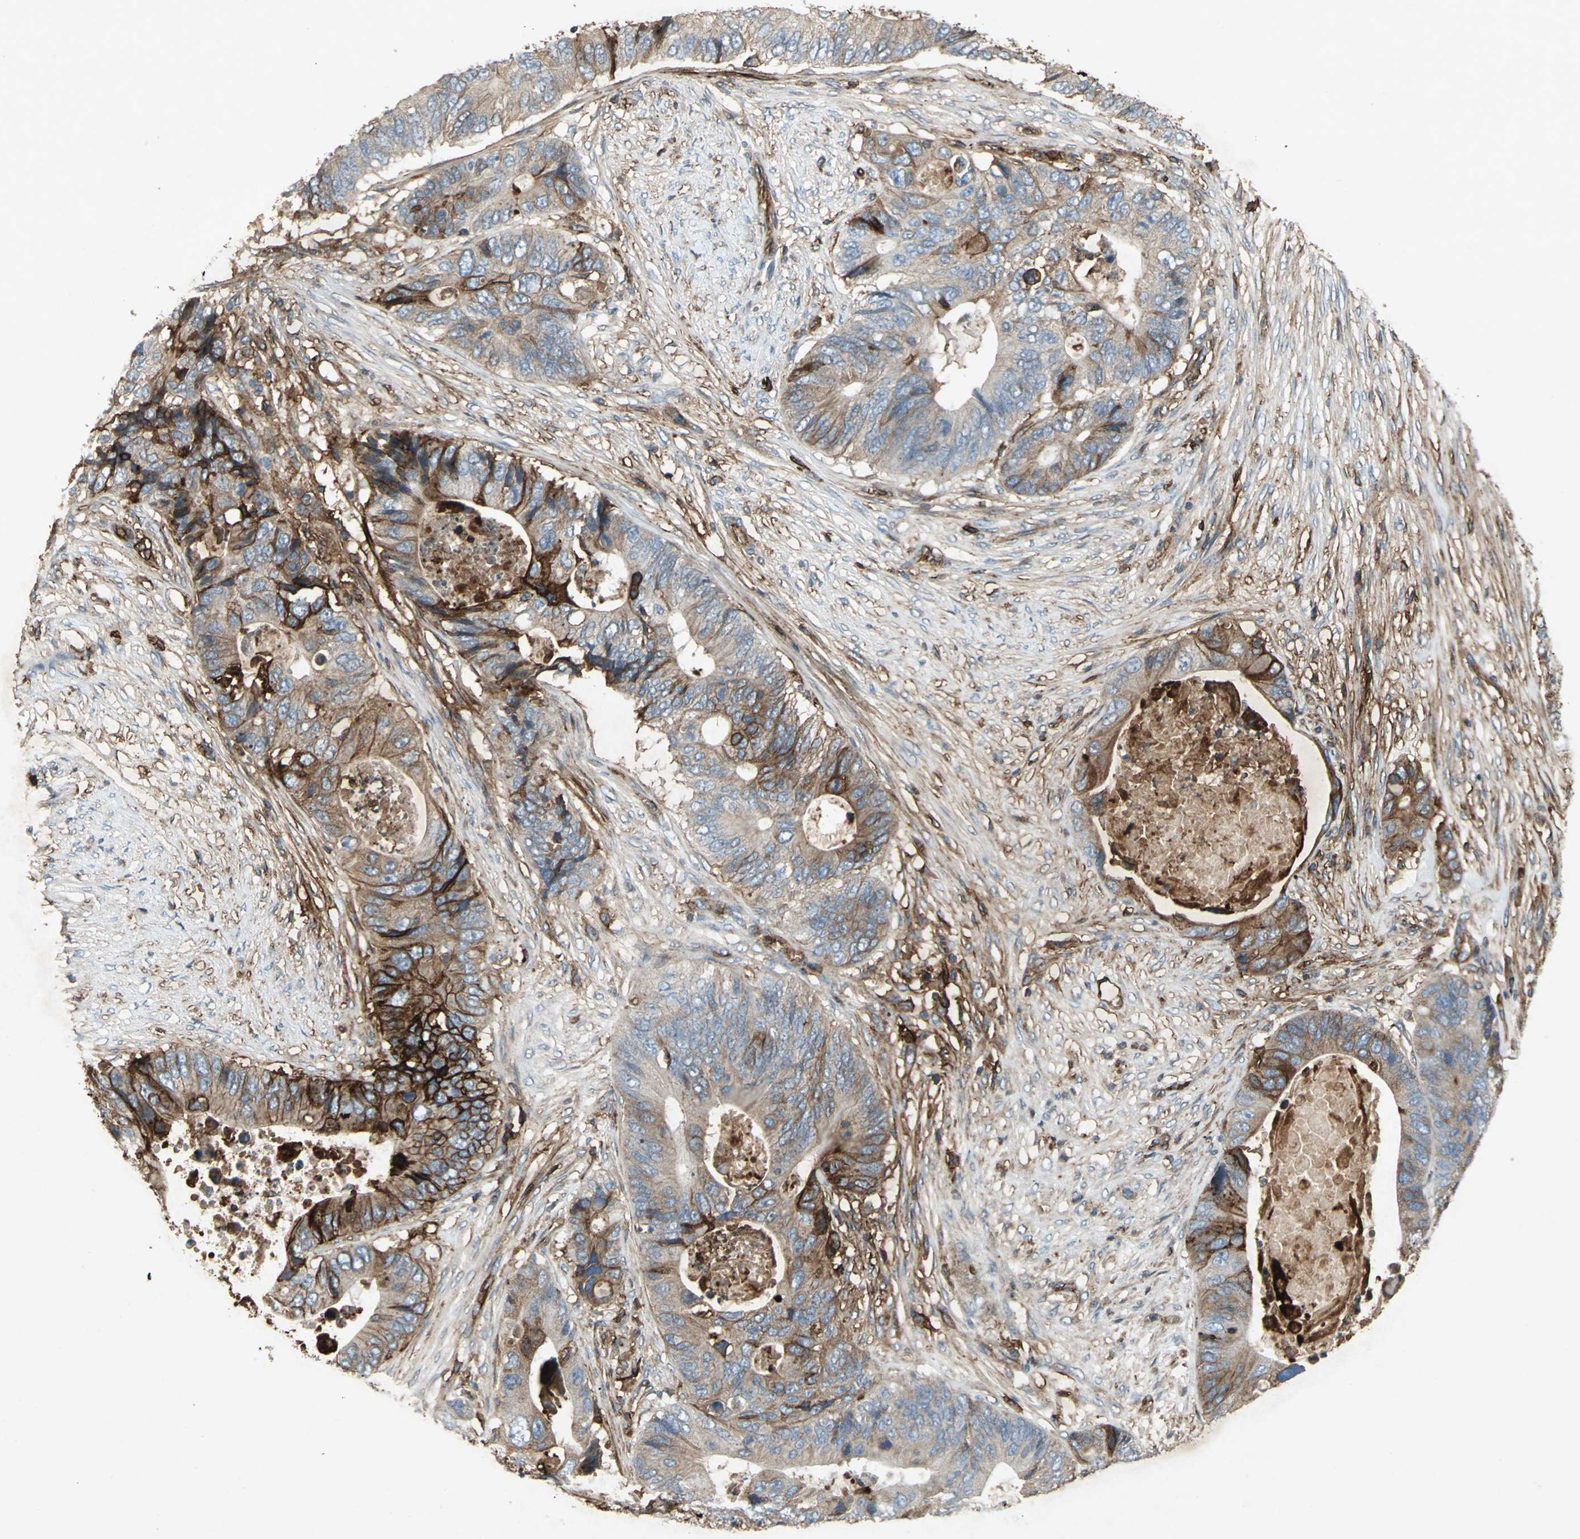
{"staining": {"intensity": "strong", "quantity": "25%-75%", "location": "cytoplasmic/membranous"}, "tissue": "colorectal cancer", "cell_type": "Tumor cells", "image_type": "cancer", "snomed": [{"axis": "morphology", "description": "Adenocarcinoma, NOS"}, {"axis": "topography", "description": "Colon"}], "caption": "Adenocarcinoma (colorectal) stained for a protein (brown) demonstrates strong cytoplasmic/membranous positive staining in approximately 25%-75% of tumor cells.", "gene": "CCR6", "patient": {"sex": "male", "age": 71}}